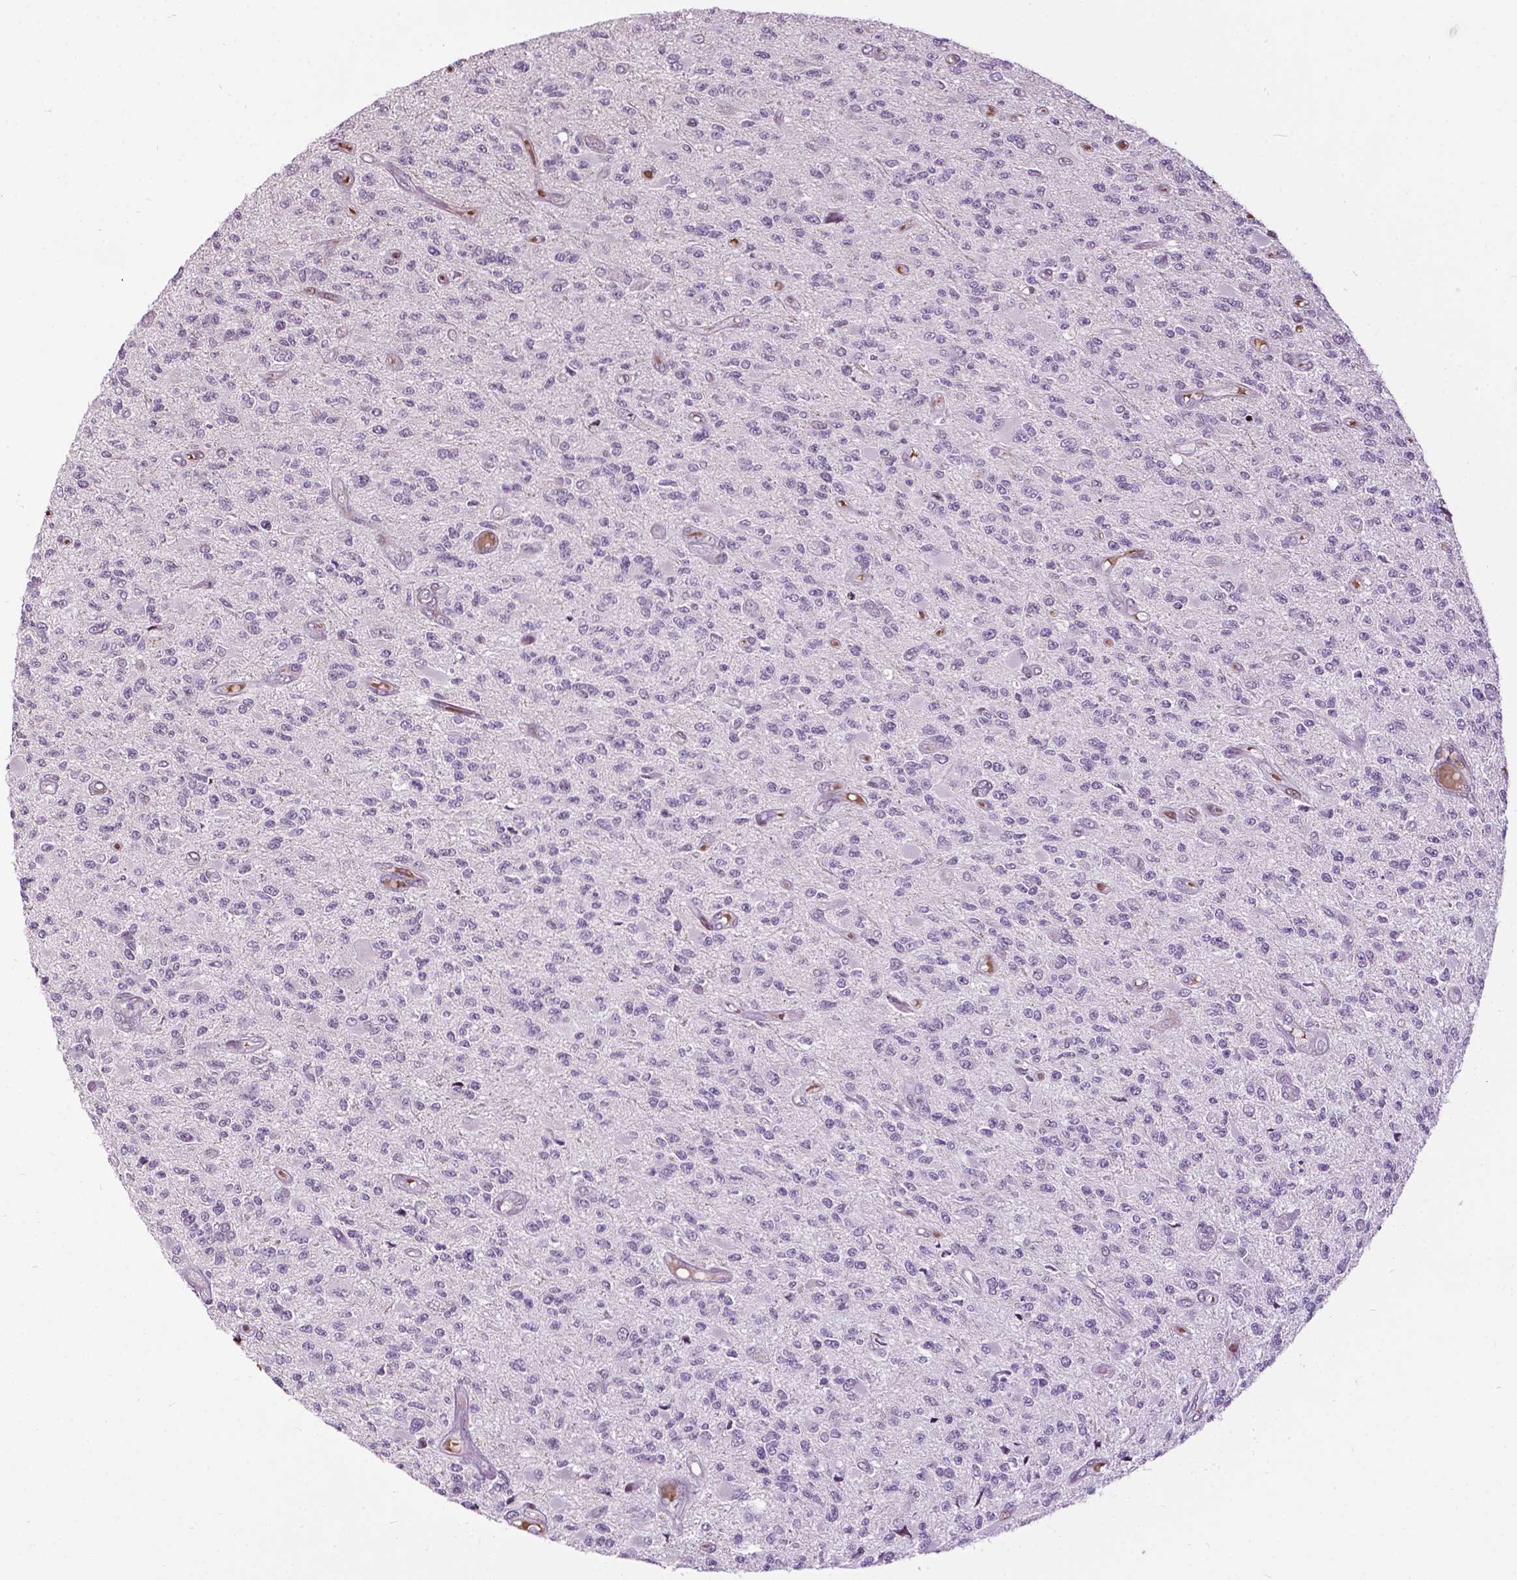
{"staining": {"intensity": "negative", "quantity": "none", "location": "none"}, "tissue": "glioma", "cell_type": "Tumor cells", "image_type": "cancer", "snomed": [{"axis": "morphology", "description": "Glioma, malignant, High grade"}, {"axis": "topography", "description": "Brain"}], "caption": "Glioma was stained to show a protein in brown. There is no significant expression in tumor cells.", "gene": "PTPN18", "patient": {"sex": "female", "age": 63}}